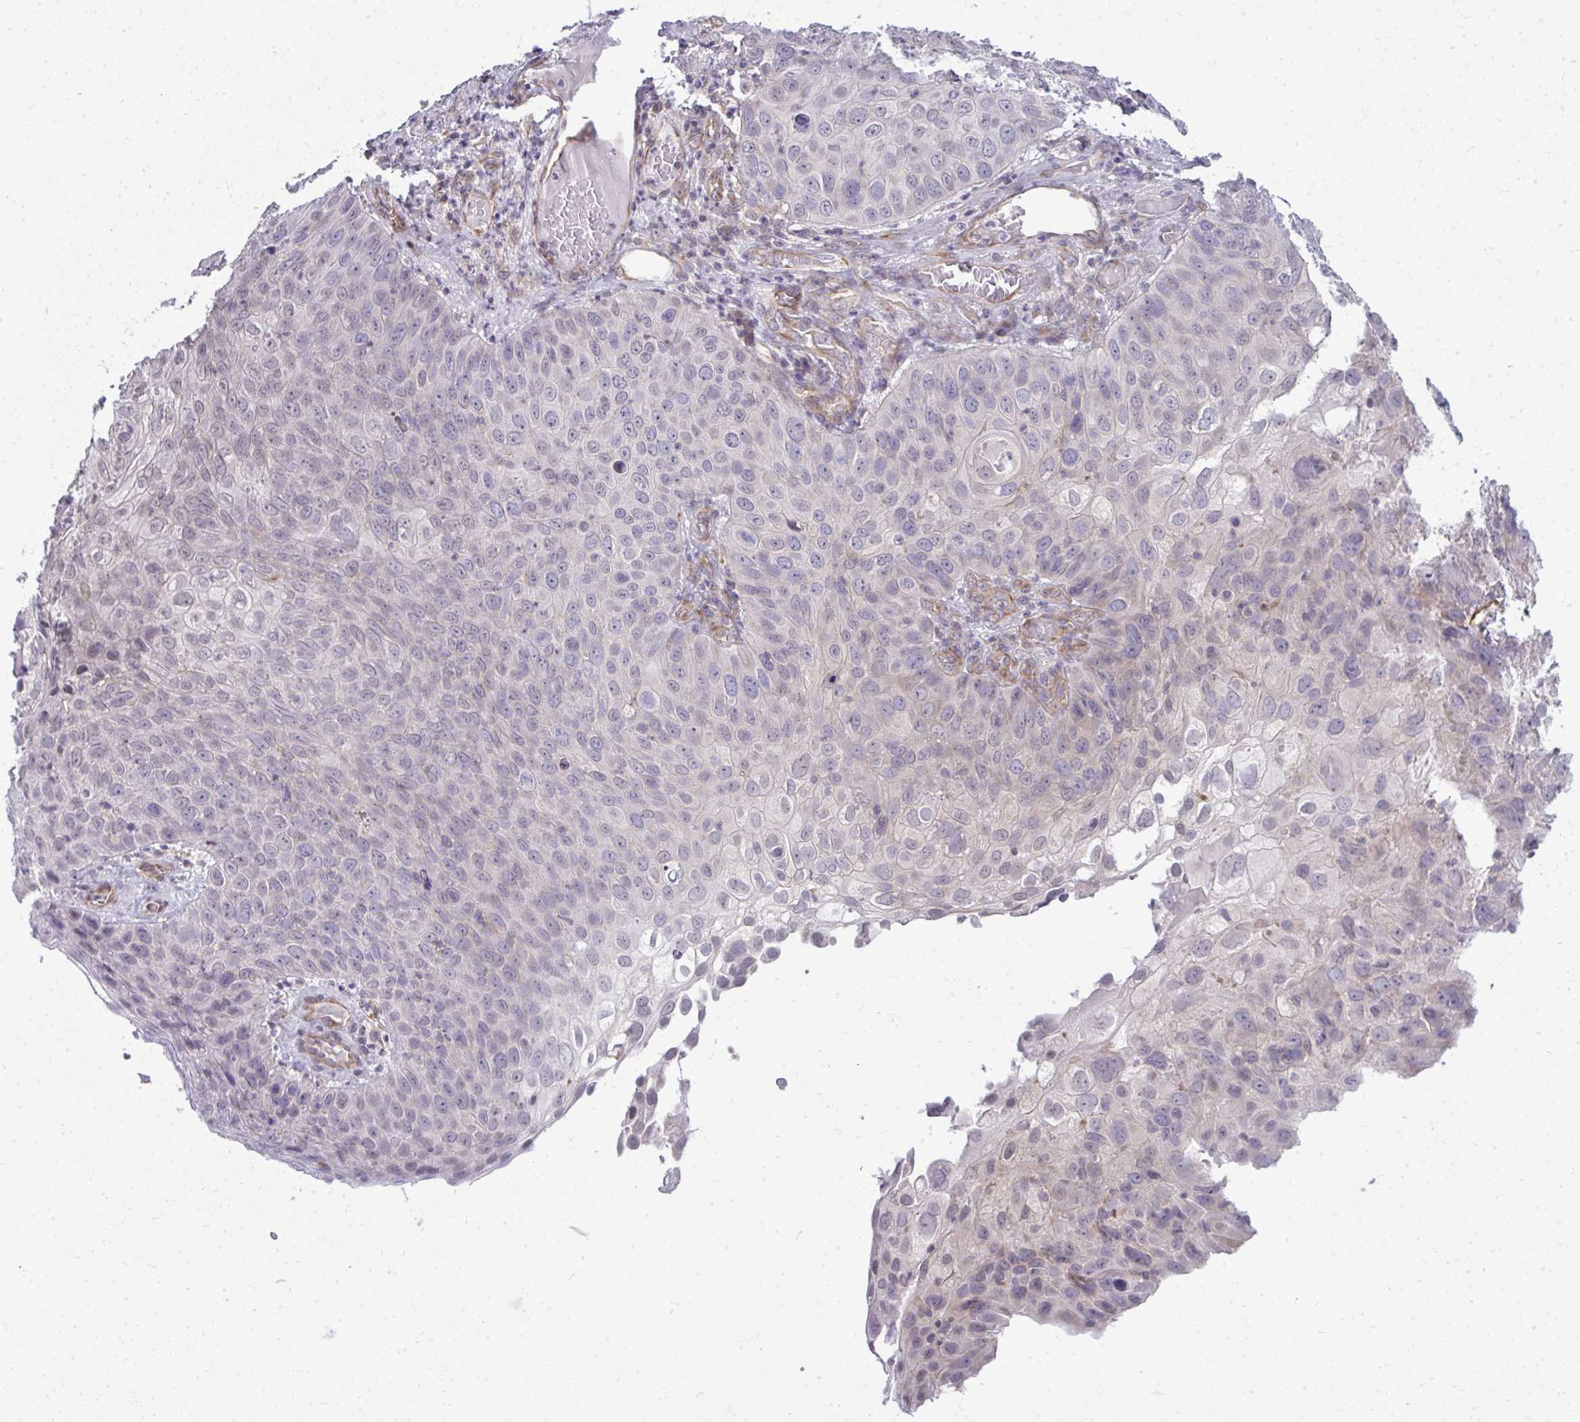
{"staining": {"intensity": "negative", "quantity": "none", "location": "none"}, "tissue": "skin cancer", "cell_type": "Tumor cells", "image_type": "cancer", "snomed": [{"axis": "morphology", "description": "Squamous cell carcinoma, NOS"}, {"axis": "topography", "description": "Skin"}], "caption": "Skin cancer stained for a protein using immunohistochemistry (IHC) demonstrates no staining tumor cells.", "gene": "FUT10", "patient": {"sex": "male", "age": 87}}